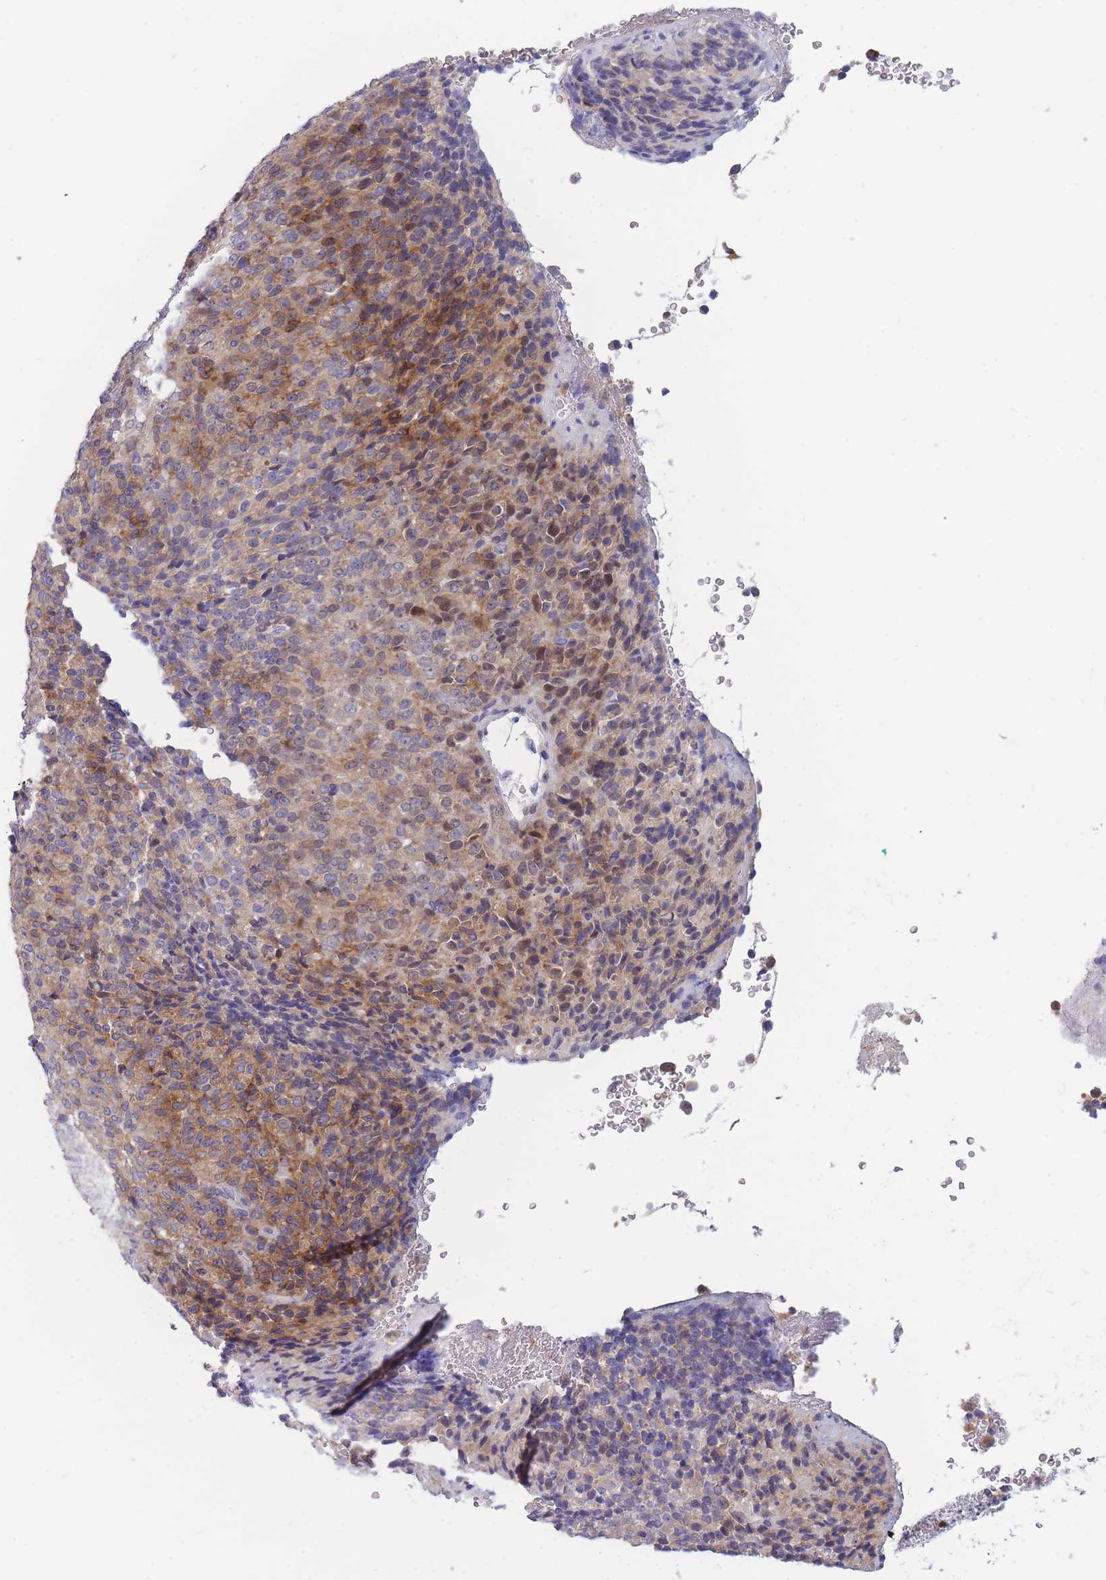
{"staining": {"intensity": "moderate", "quantity": ">75%", "location": "cytoplasmic/membranous,nuclear"}, "tissue": "melanoma", "cell_type": "Tumor cells", "image_type": "cancer", "snomed": [{"axis": "morphology", "description": "Malignant melanoma, Metastatic site"}, {"axis": "topography", "description": "Brain"}], "caption": "Human melanoma stained with a protein marker demonstrates moderate staining in tumor cells.", "gene": "NDUFAF6", "patient": {"sex": "female", "age": 56}}